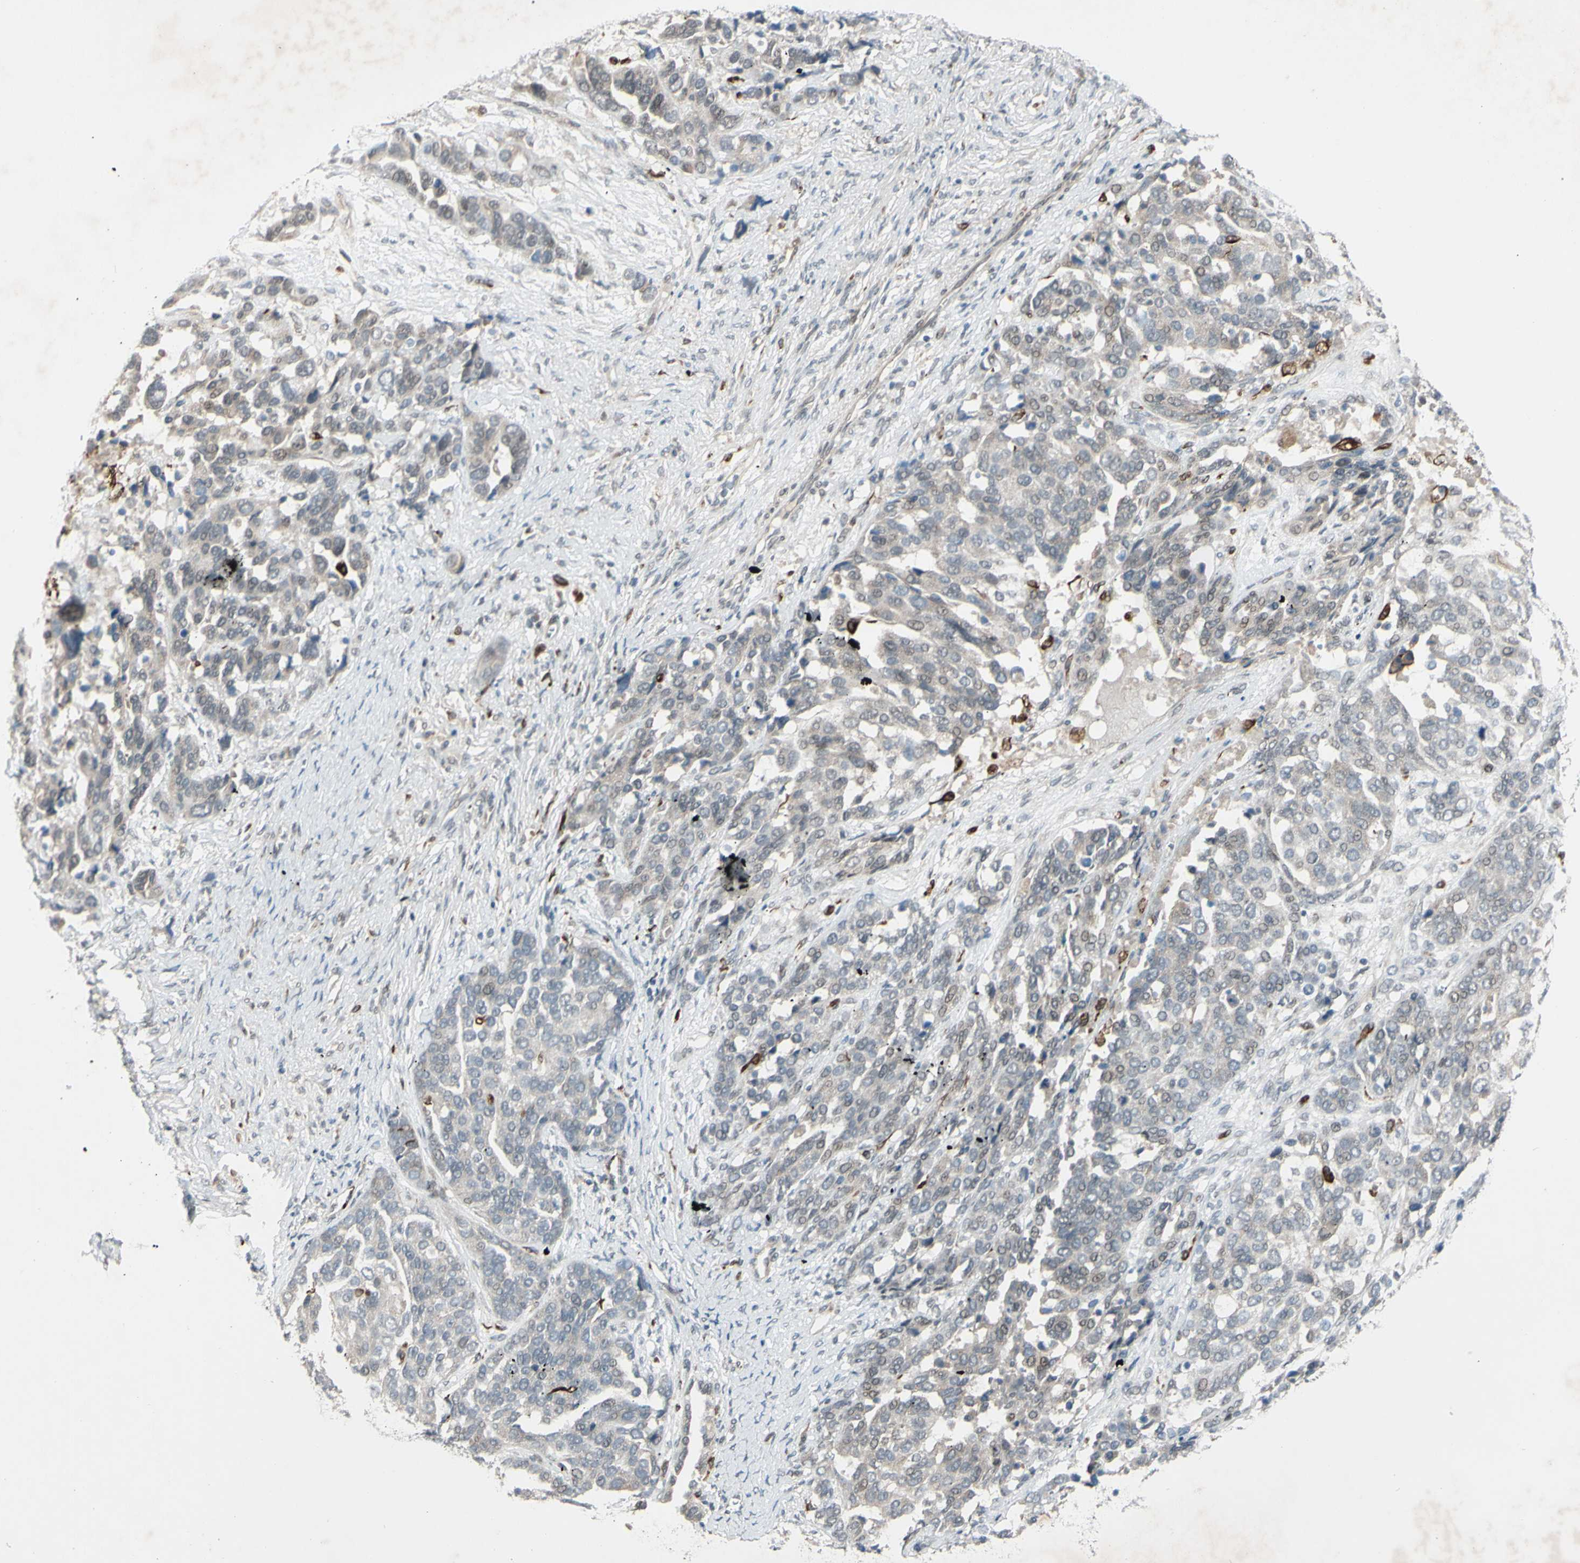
{"staining": {"intensity": "negative", "quantity": "none", "location": "none"}, "tissue": "ovarian cancer", "cell_type": "Tumor cells", "image_type": "cancer", "snomed": [{"axis": "morphology", "description": "Cystadenocarcinoma, serous, NOS"}, {"axis": "topography", "description": "Ovary"}], "caption": "Tumor cells show no significant expression in ovarian serous cystadenocarcinoma. (Brightfield microscopy of DAB immunohistochemistry (IHC) at high magnification).", "gene": "FGFR2", "patient": {"sex": "female", "age": 44}}